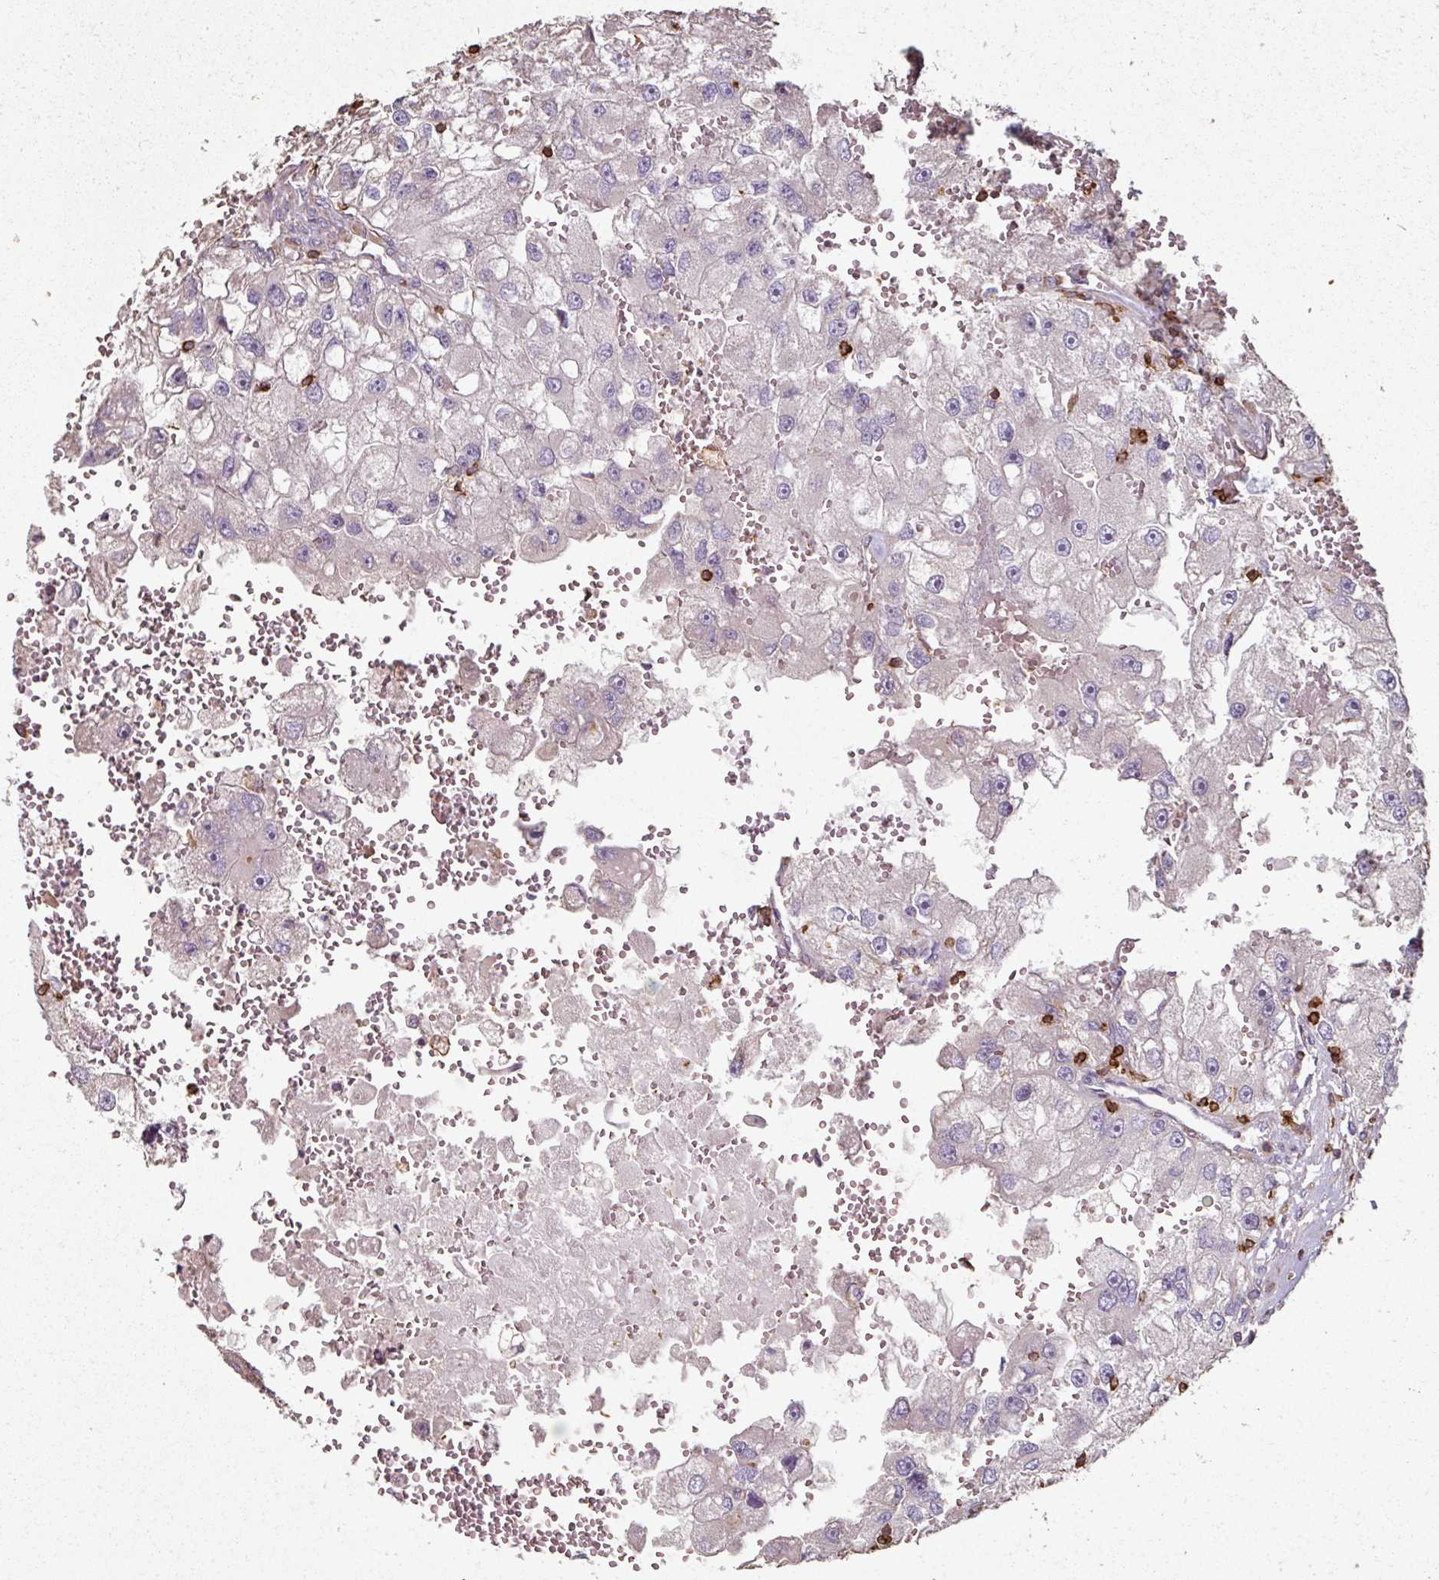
{"staining": {"intensity": "negative", "quantity": "none", "location": "none"}, "tissue": "renal cancer", "cell_type": "Tumor cells", "image_type": "cancer", "snomed": [{"axis": "morphology", "description": "Adenocarcinoma, NOS"}, {"axis": "topography", "description": "Kidney"}], "caption": "Human renal cancer (adenocarcinoma) stained for a protein using immunohistochemistry shows no staining in tumor cells.", "gene": "OLFML2B", "patient": {"sex": "male", "age": 63}}